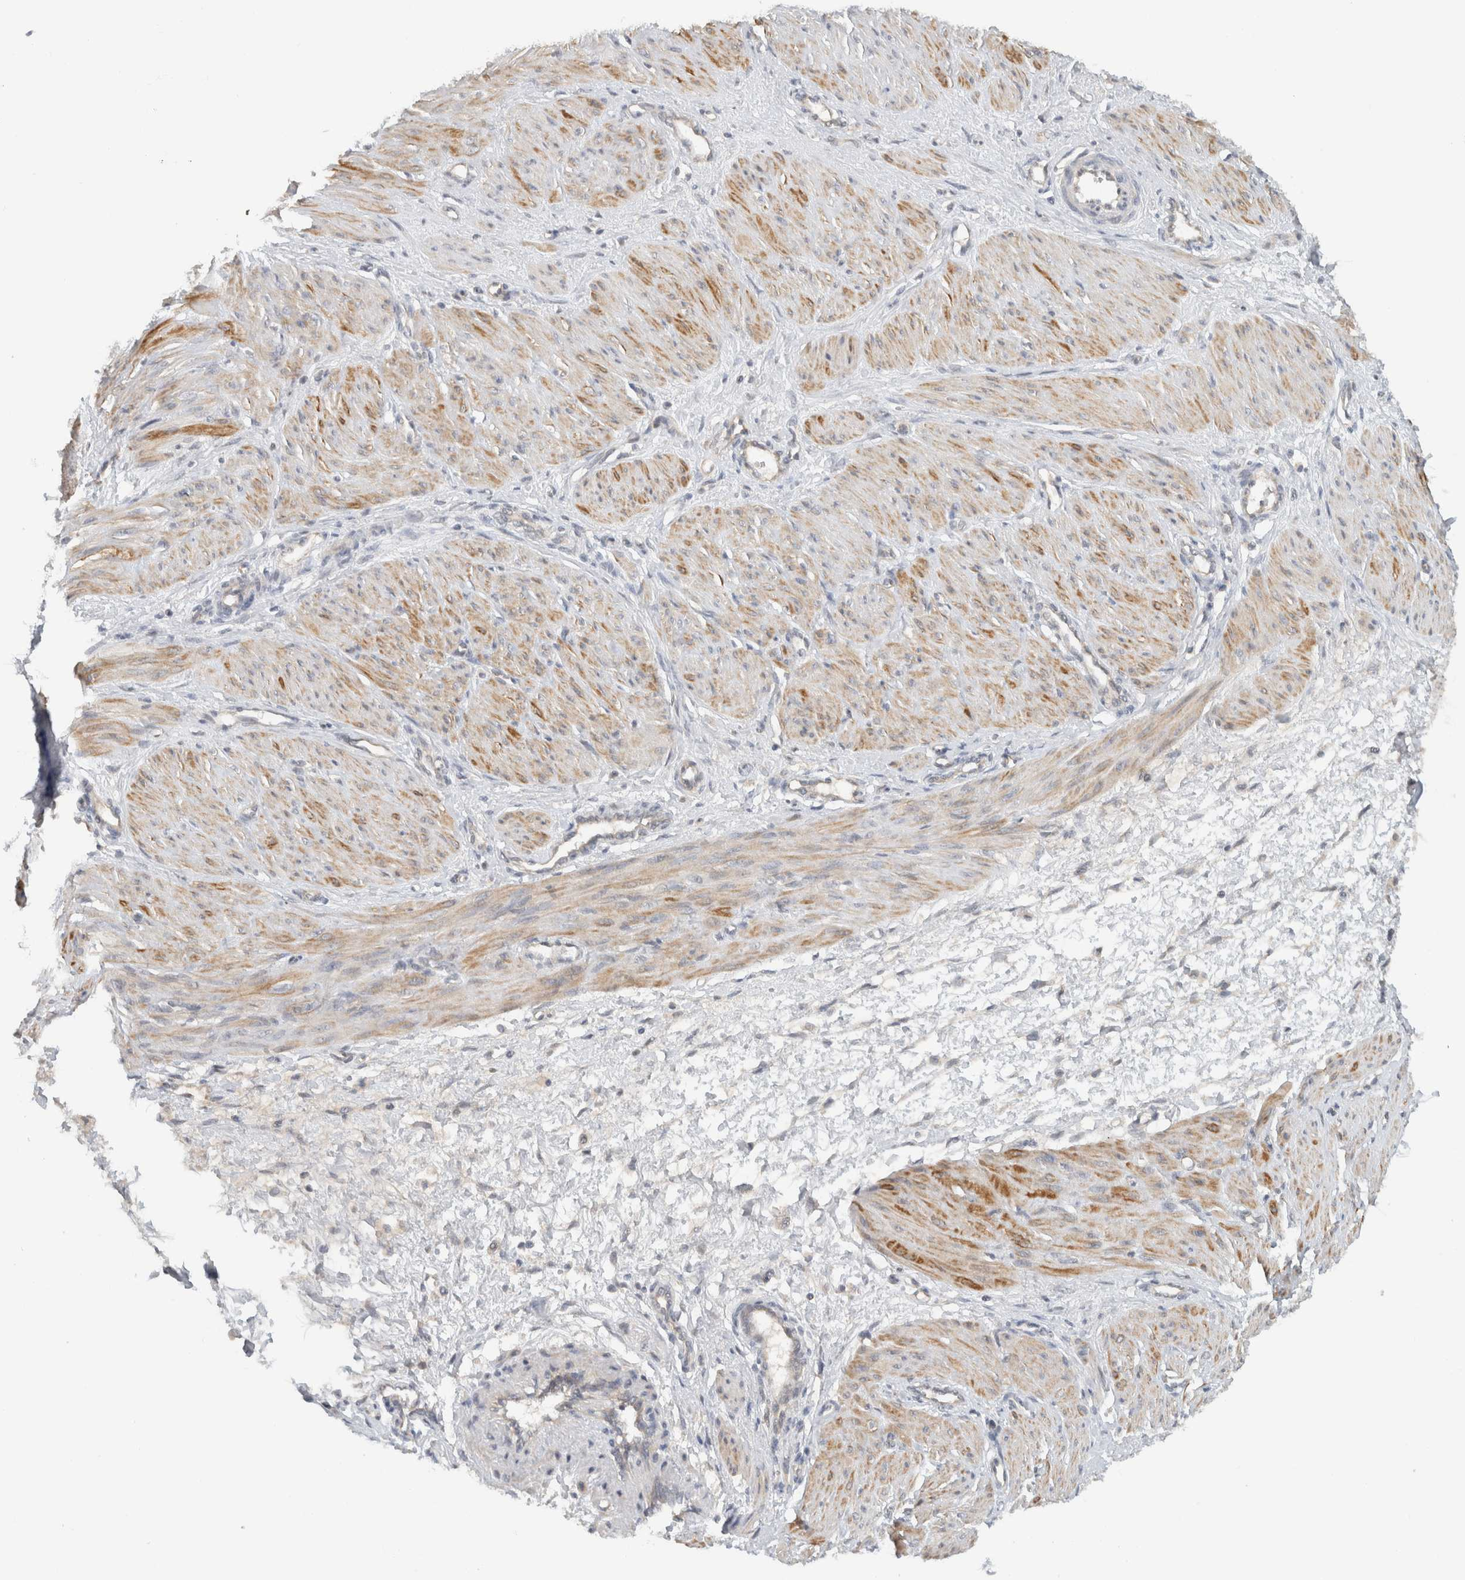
{"staining": {"intensity": "moderate", "quantity": ">75%", "location": "cytoplasmic/membranous"}, "tissue": "smooth muscle", "cell_type": "Smooth muscle cells", "image_type": "normal", "snomed": [{"axis": "morphology", "description": "Normal tissue, NOS"}, {"axis": "topography", "description": "Endometrium"}], "caption": "A brown stain labels moderate cytoplasmic/membranous staining of a protein in smooth muscle cells of unremarkable smooth muscle. (brown staining indicates protein expression, while blue staining denotes nuclei).", "gene": "ERCC6L2", "patient": {"sex": "female", "age": 33}}